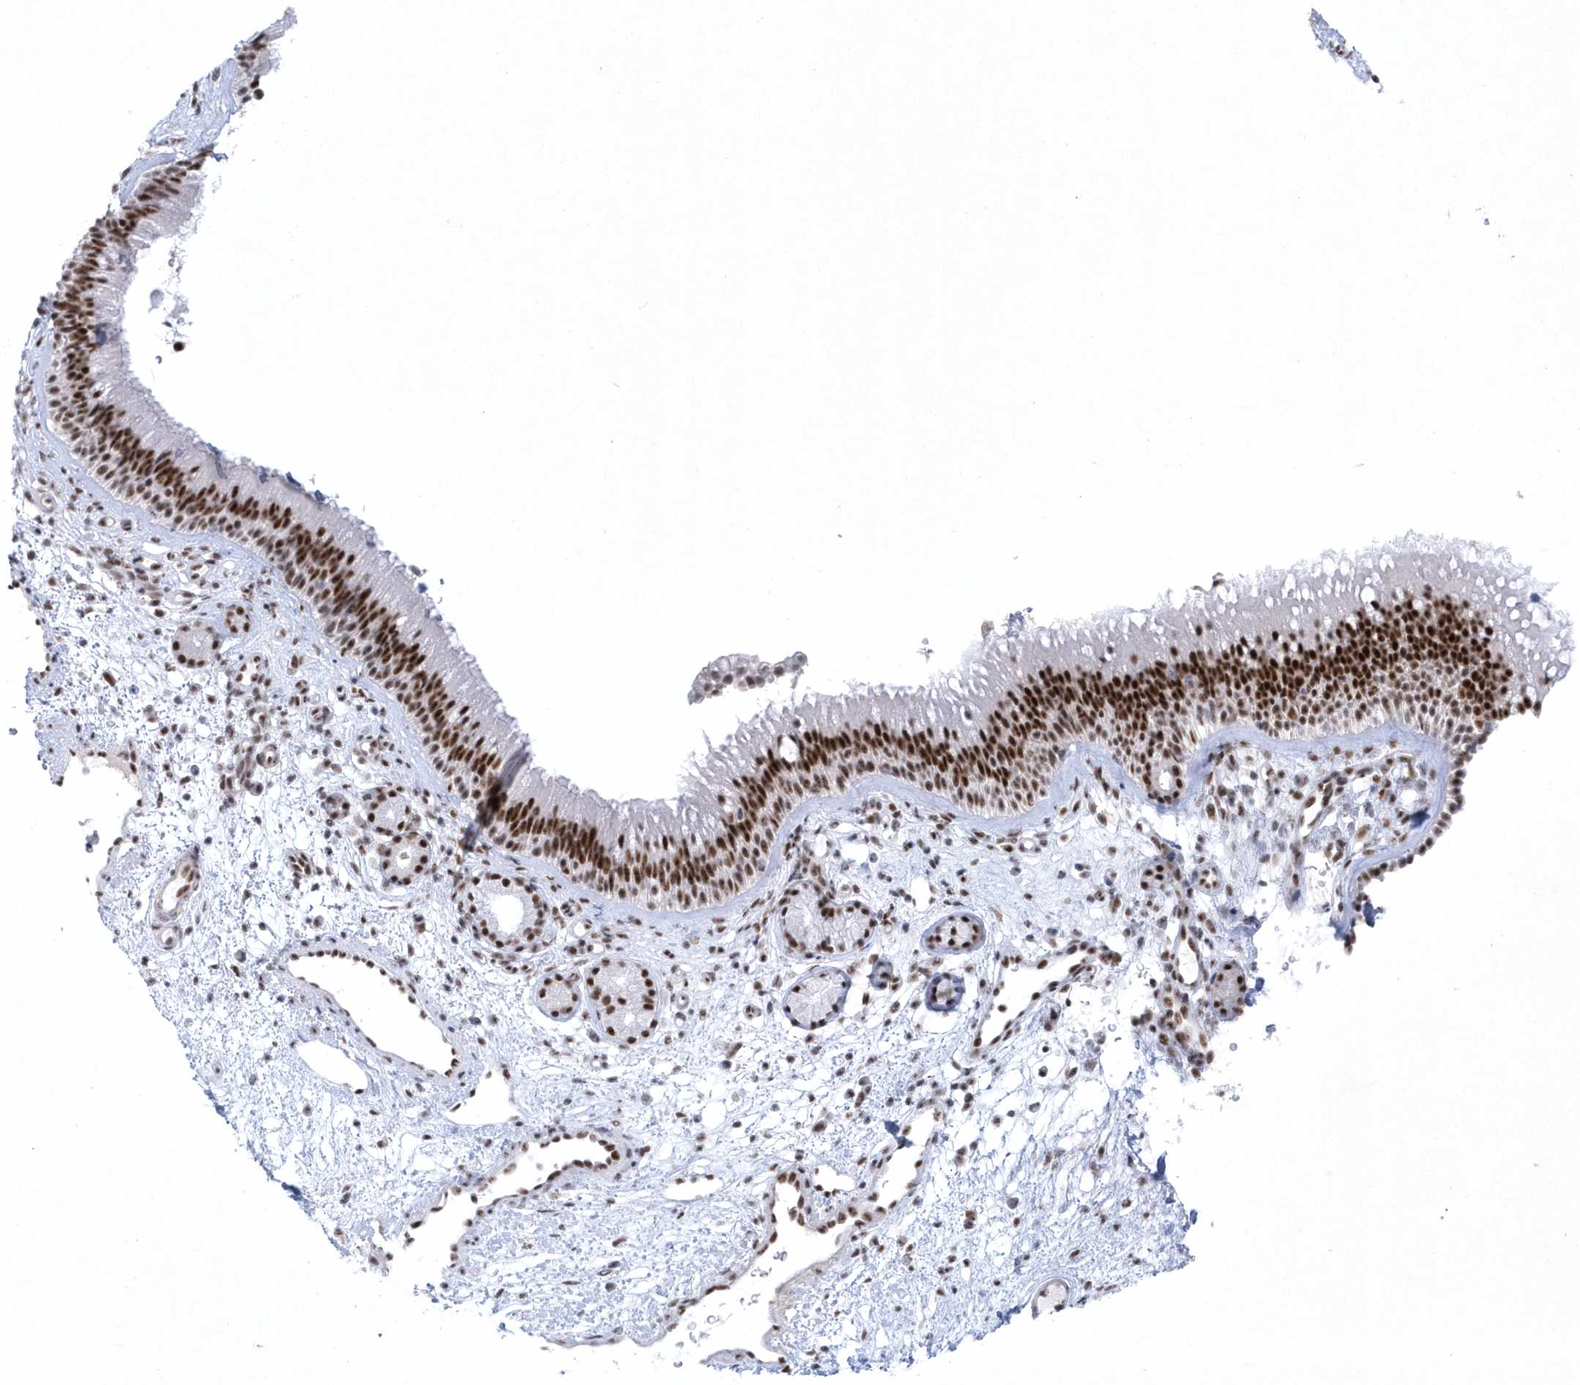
{"staining": {"intensity": "strong", "quantity": ">75%", "location": "nuclear"}, "tissue": "nasopharynx", "cell_type": "Respiratory epithelial cells", "image_type": "normal", "snomed": [{"axis": "morphology", "description": "Normal tissue, NOS"}, {"axis": "morphology", "description": "Inflammation, NOS"}, {"axis": "morphology", "description": "Malignant melanoma, Metastatic site"}, {"axis": "topography", "description": "Nasopharynx"}], "caption": "Immunohistochemical staining of unremarkable nasopharynx displays strong nuclear protein expression in approximately >75% of respiratory epithelial cells. (brown staining indicates protein expression, while blue staining denotes nuclei).", "gene": "DCLRE1A", "patient": {"sex": "male", "age": 70}}